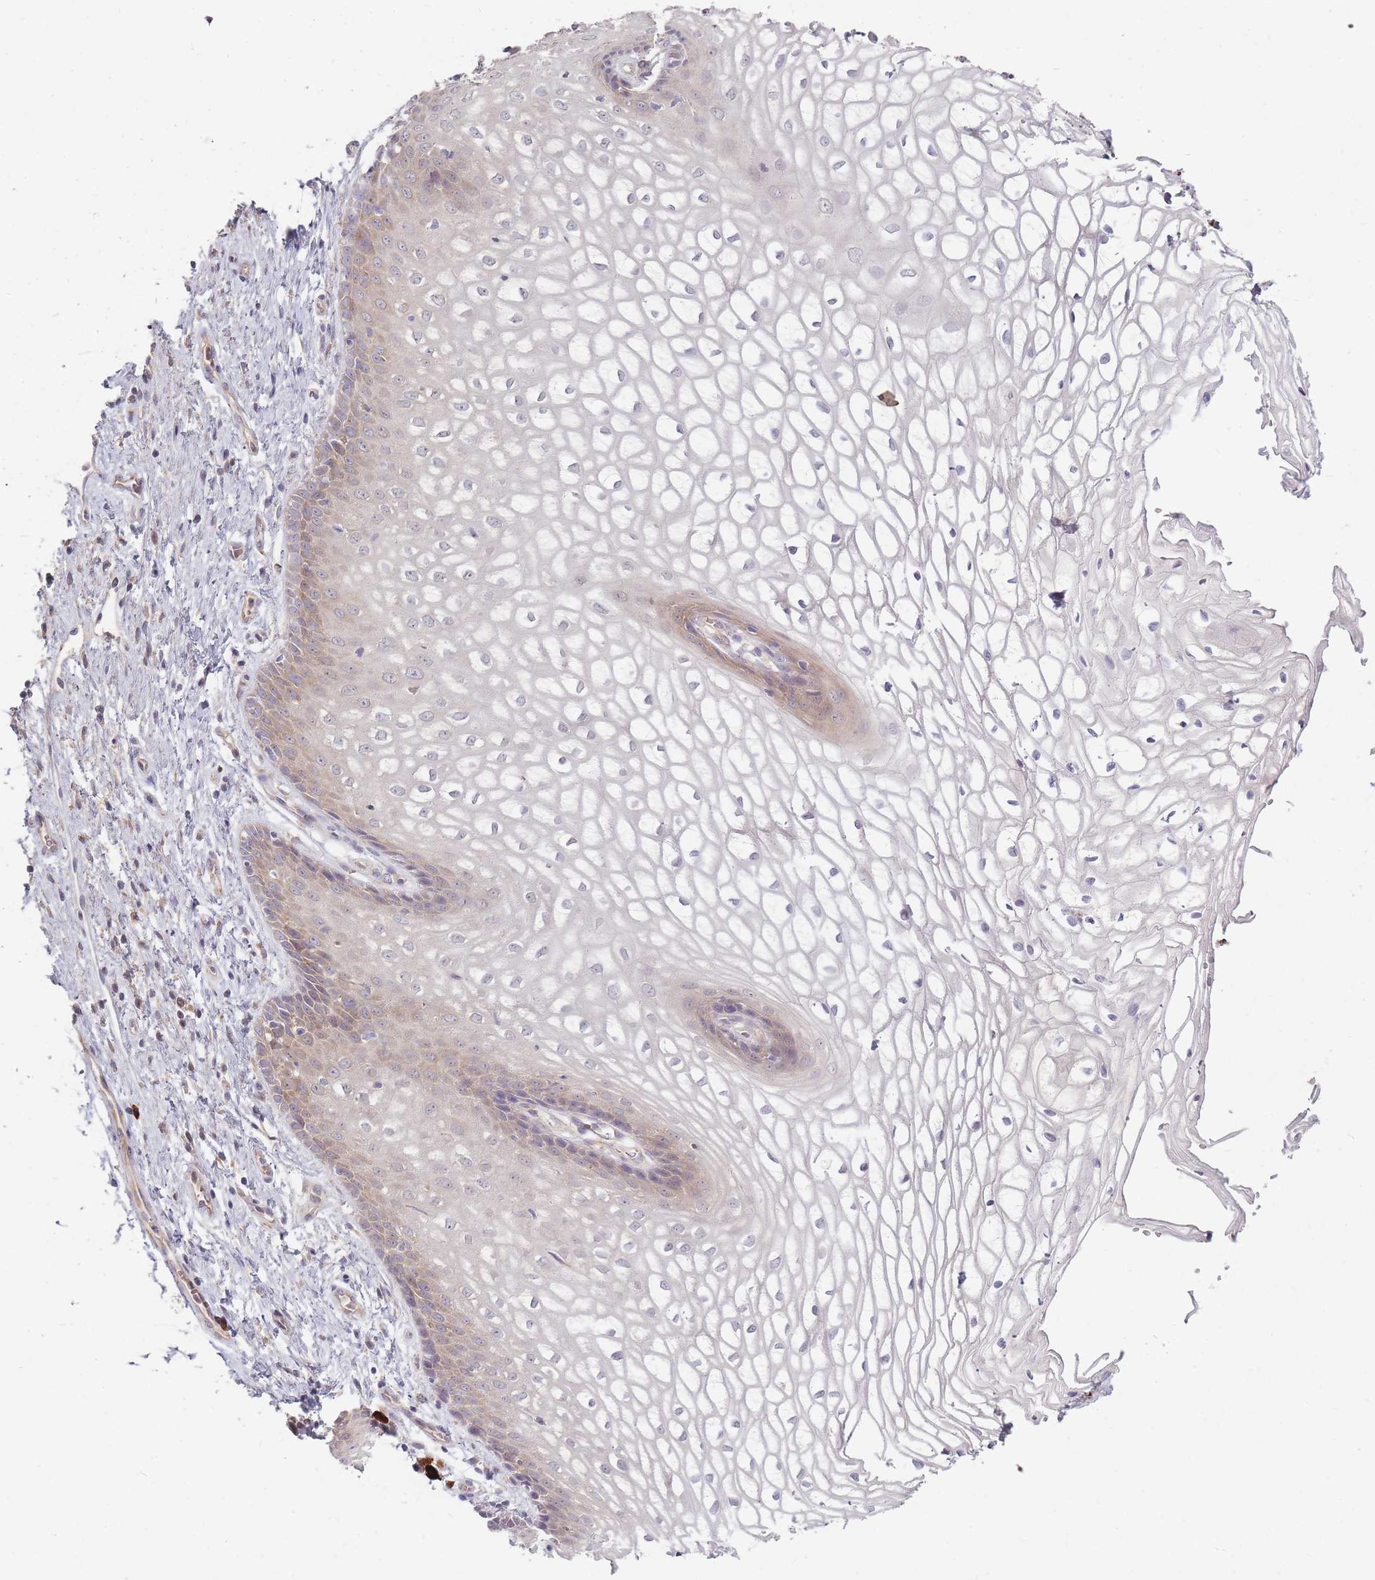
{"staining": {"intensity": "negative", "quantity": "none", "location": "none"}, "tissue": "vagina", "cell_type": "Squamous epithelial cells", "image_type": "normal", "snomed": [{"axis": "morphology", "description": "Normal tissue, NOS"}, {"axis": "topography", "description": "Vagina"}], "caption": "Unremarkable vagina was stained to show a protein in brown. There is no significant staining in squamous epithelial cells. Nuclei are stained in blue.", "gene": "SMIM14", "patient": {"sex": "female", "age": 34}}